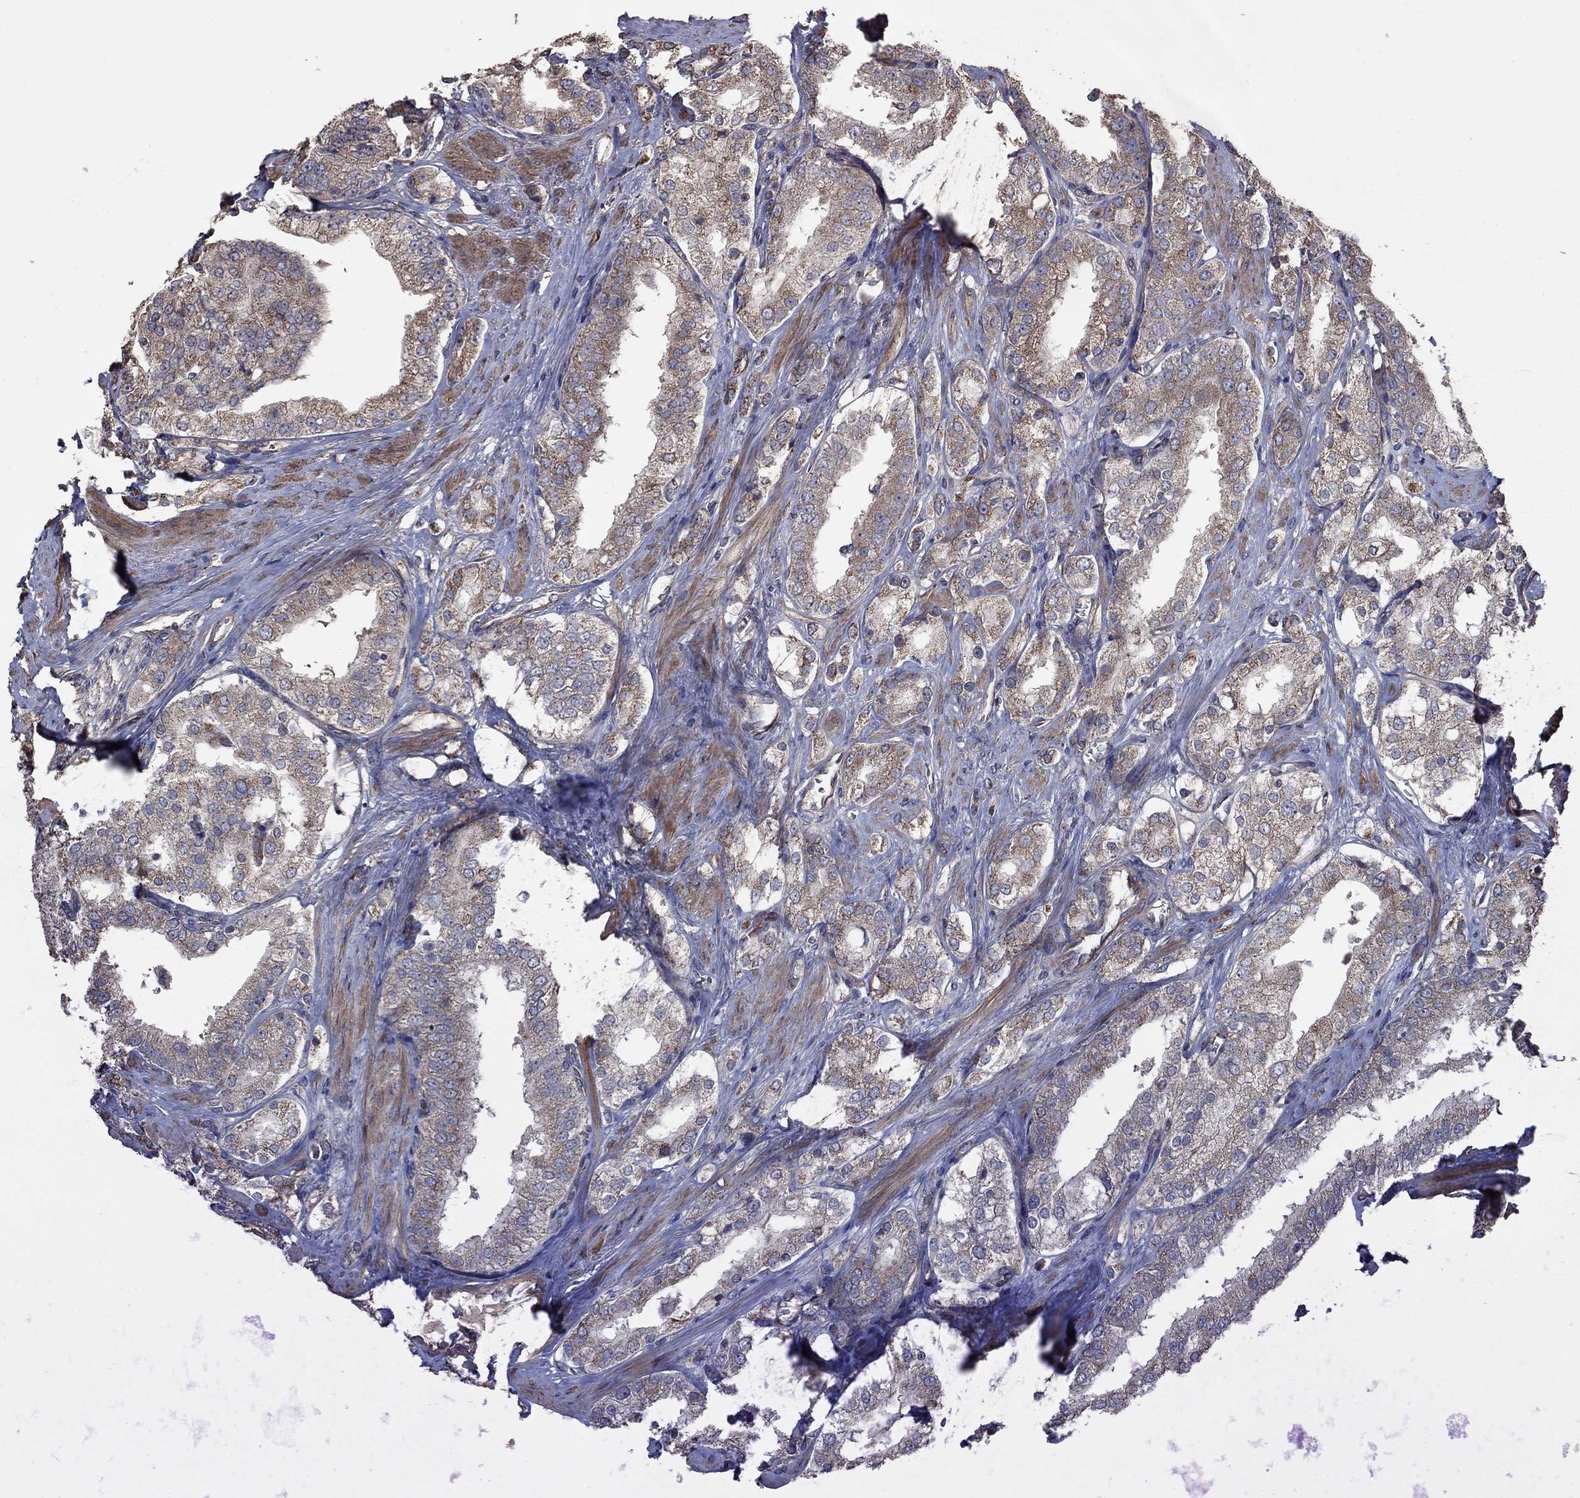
{"staining": {"intensity": "moderate", "quantity": "25%-75%", "location": "cytoplasmic/membranous"}, "tissue": "prostate cancer", "cell_type": "Tumor cells", "image_type": "cancer", "snomed": [{"axis": "morphology", "description": "Adenocarcinoma, NOS"}, {"axis": "topography", "description": "Prostate and seminal vesicle, NOS"}, {"axis": "topography", "description": "Prostate"}], "caption": "Tumor cells show moderate cytoplasmic/membranous staining in about 25%-75% of cells in adenocarcinoma (prostate).", "gene": "FLT4", "patient": {"sex": "male", "age": 67}}